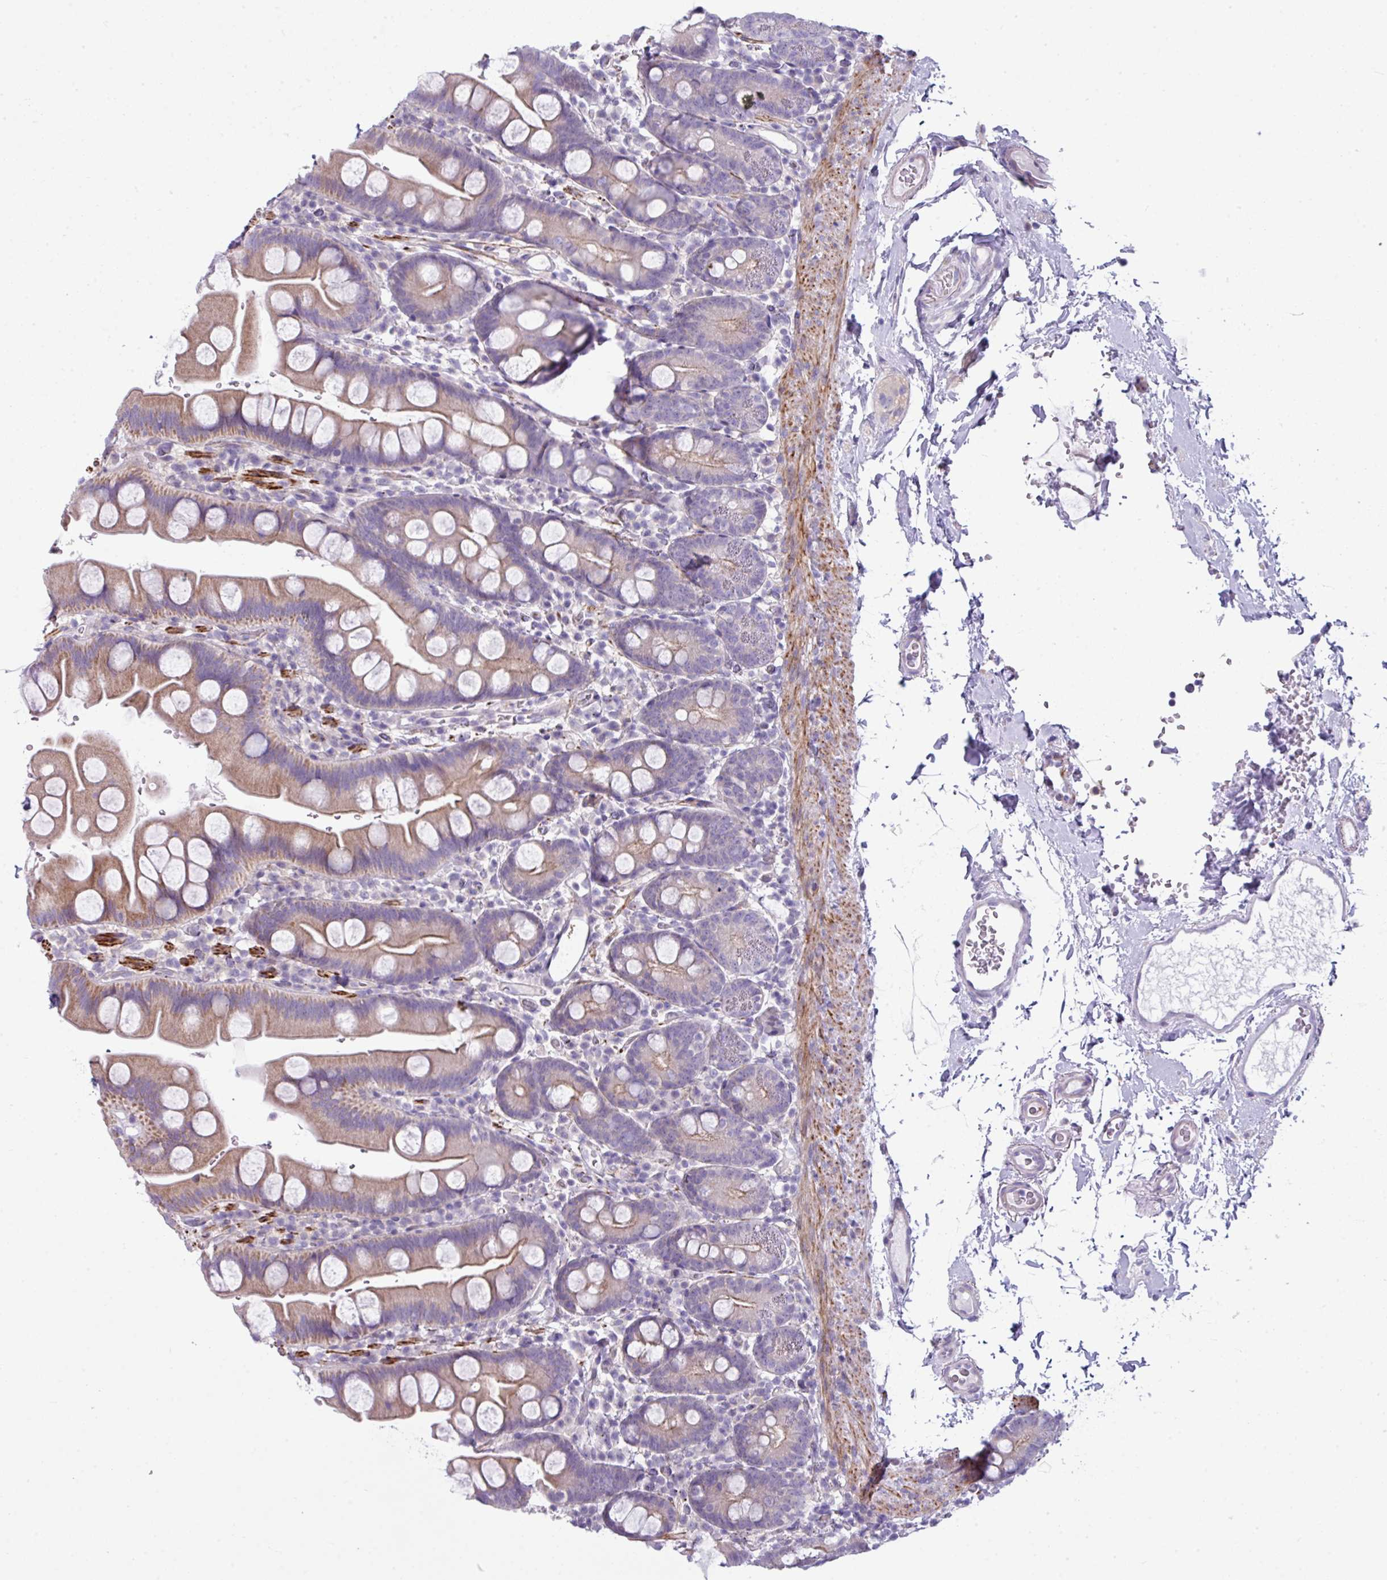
{"staining": {"intensity": "weak", "quantity": ">75%", "location": "cytoplasmic/membranous"}, "tissue": "small intestine", "cell_type": "Glandular cells", "image_type": "normal", "snomed": [{"axis": "morphology", "description": "Normal tissue, NOS"}, {"axis": "topography", "description": "Small intestine"}], "caption": "Benign small intestine exhibits weak cytoplasmic/membranous positivity in about >75% of glandular cells The protein is shown in brown color, while the nuclei are stained blue..", "gene": "ABCC5", "patient": {"sex": "female", "age": 68}}